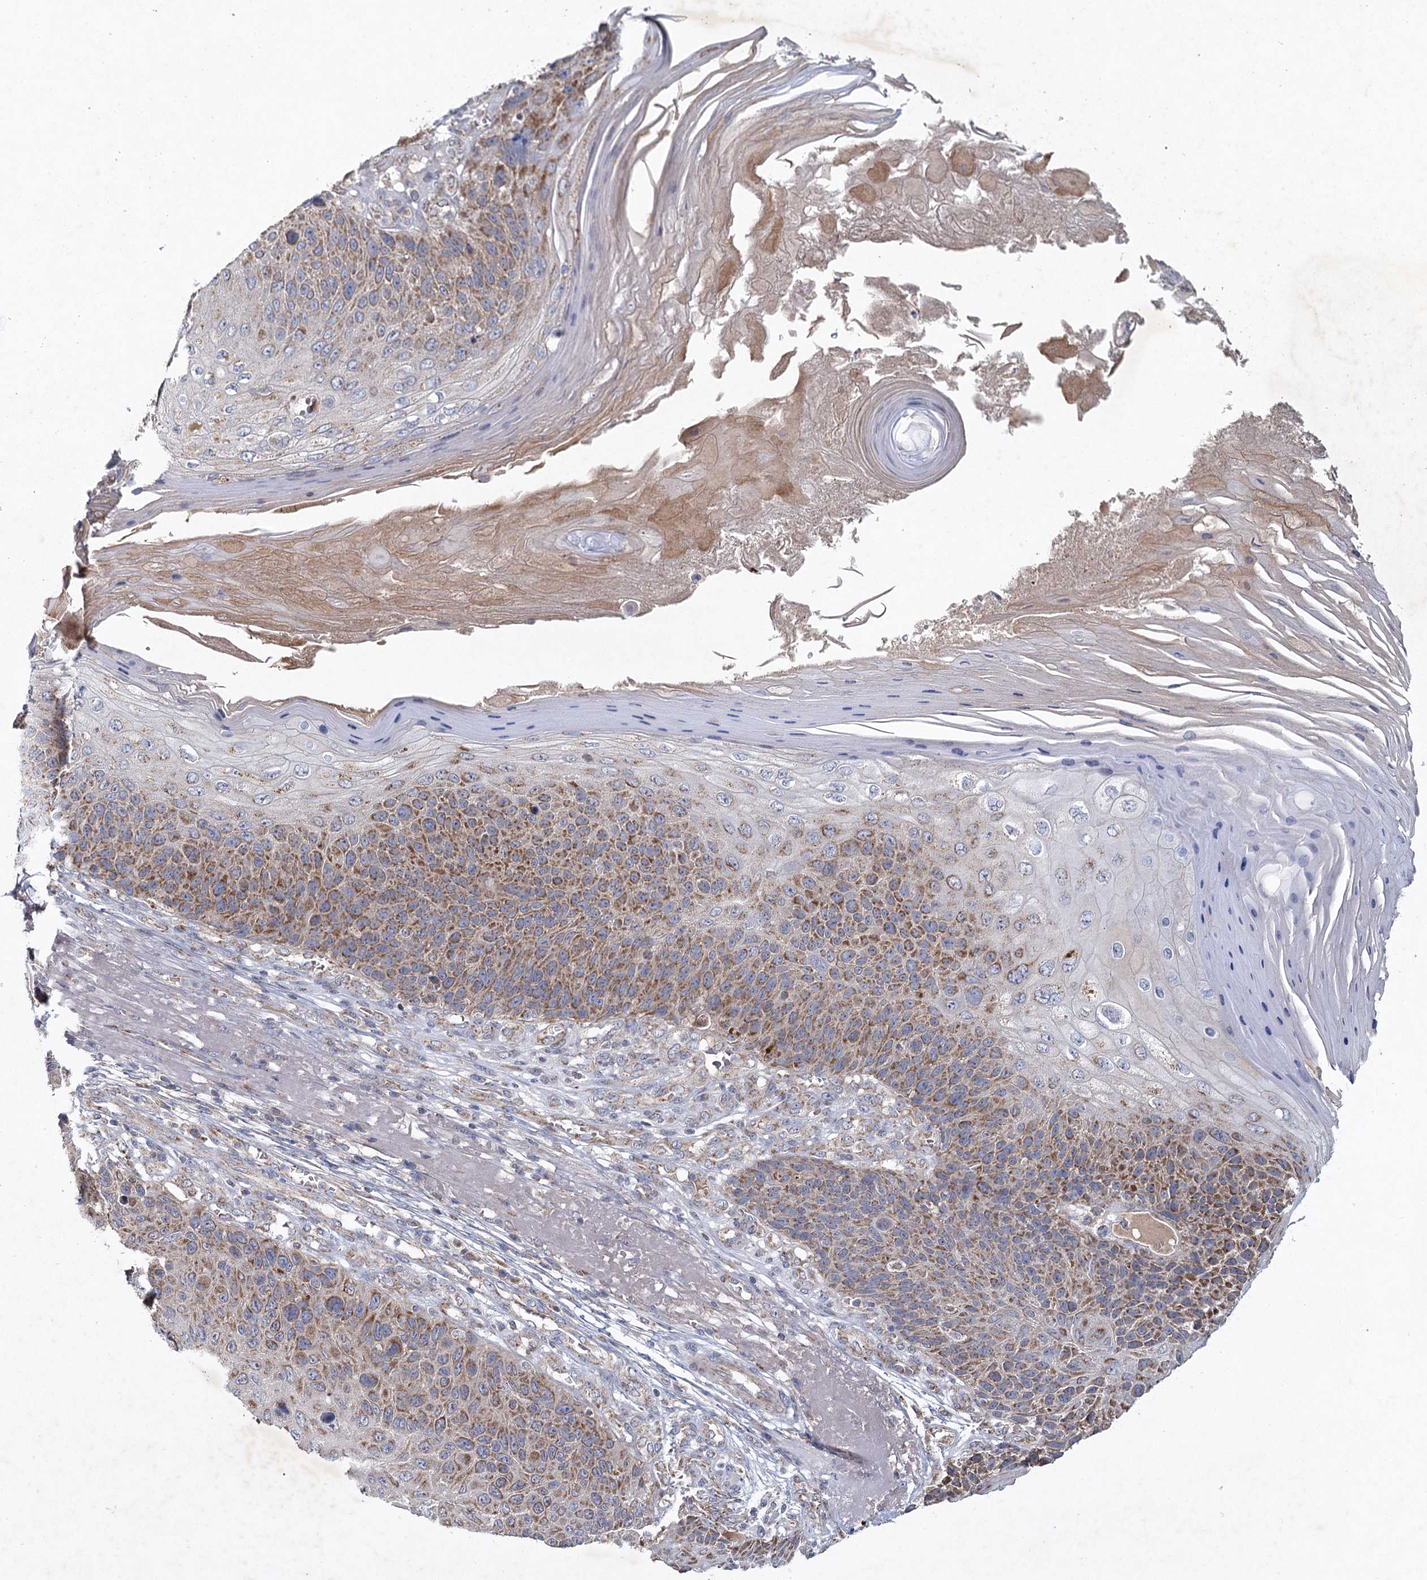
{"staining": {"intensity": "moderate", "quantity": ">75%", "location": "cytoplasmic/membranous"}, "tissue": "skin cancer", "cell_type": "Tumor cells", "image_type": "cancer", "snomed": [{"axis": "morphology", "description": "Squamous cell carcinoma, NOS"}, {"axis": "topography", "description": "Skin"}], "caption": "A high-resolution photomicrograph shows immunohistochemistry staining of skin cancer (squamous cell carcinoma), which demonstrates moderate cytoplasmic/membranous expression in about >75% of tumor cells.", "gene": "MRPL44", "patient": {"sex": "female", "age": 88}}